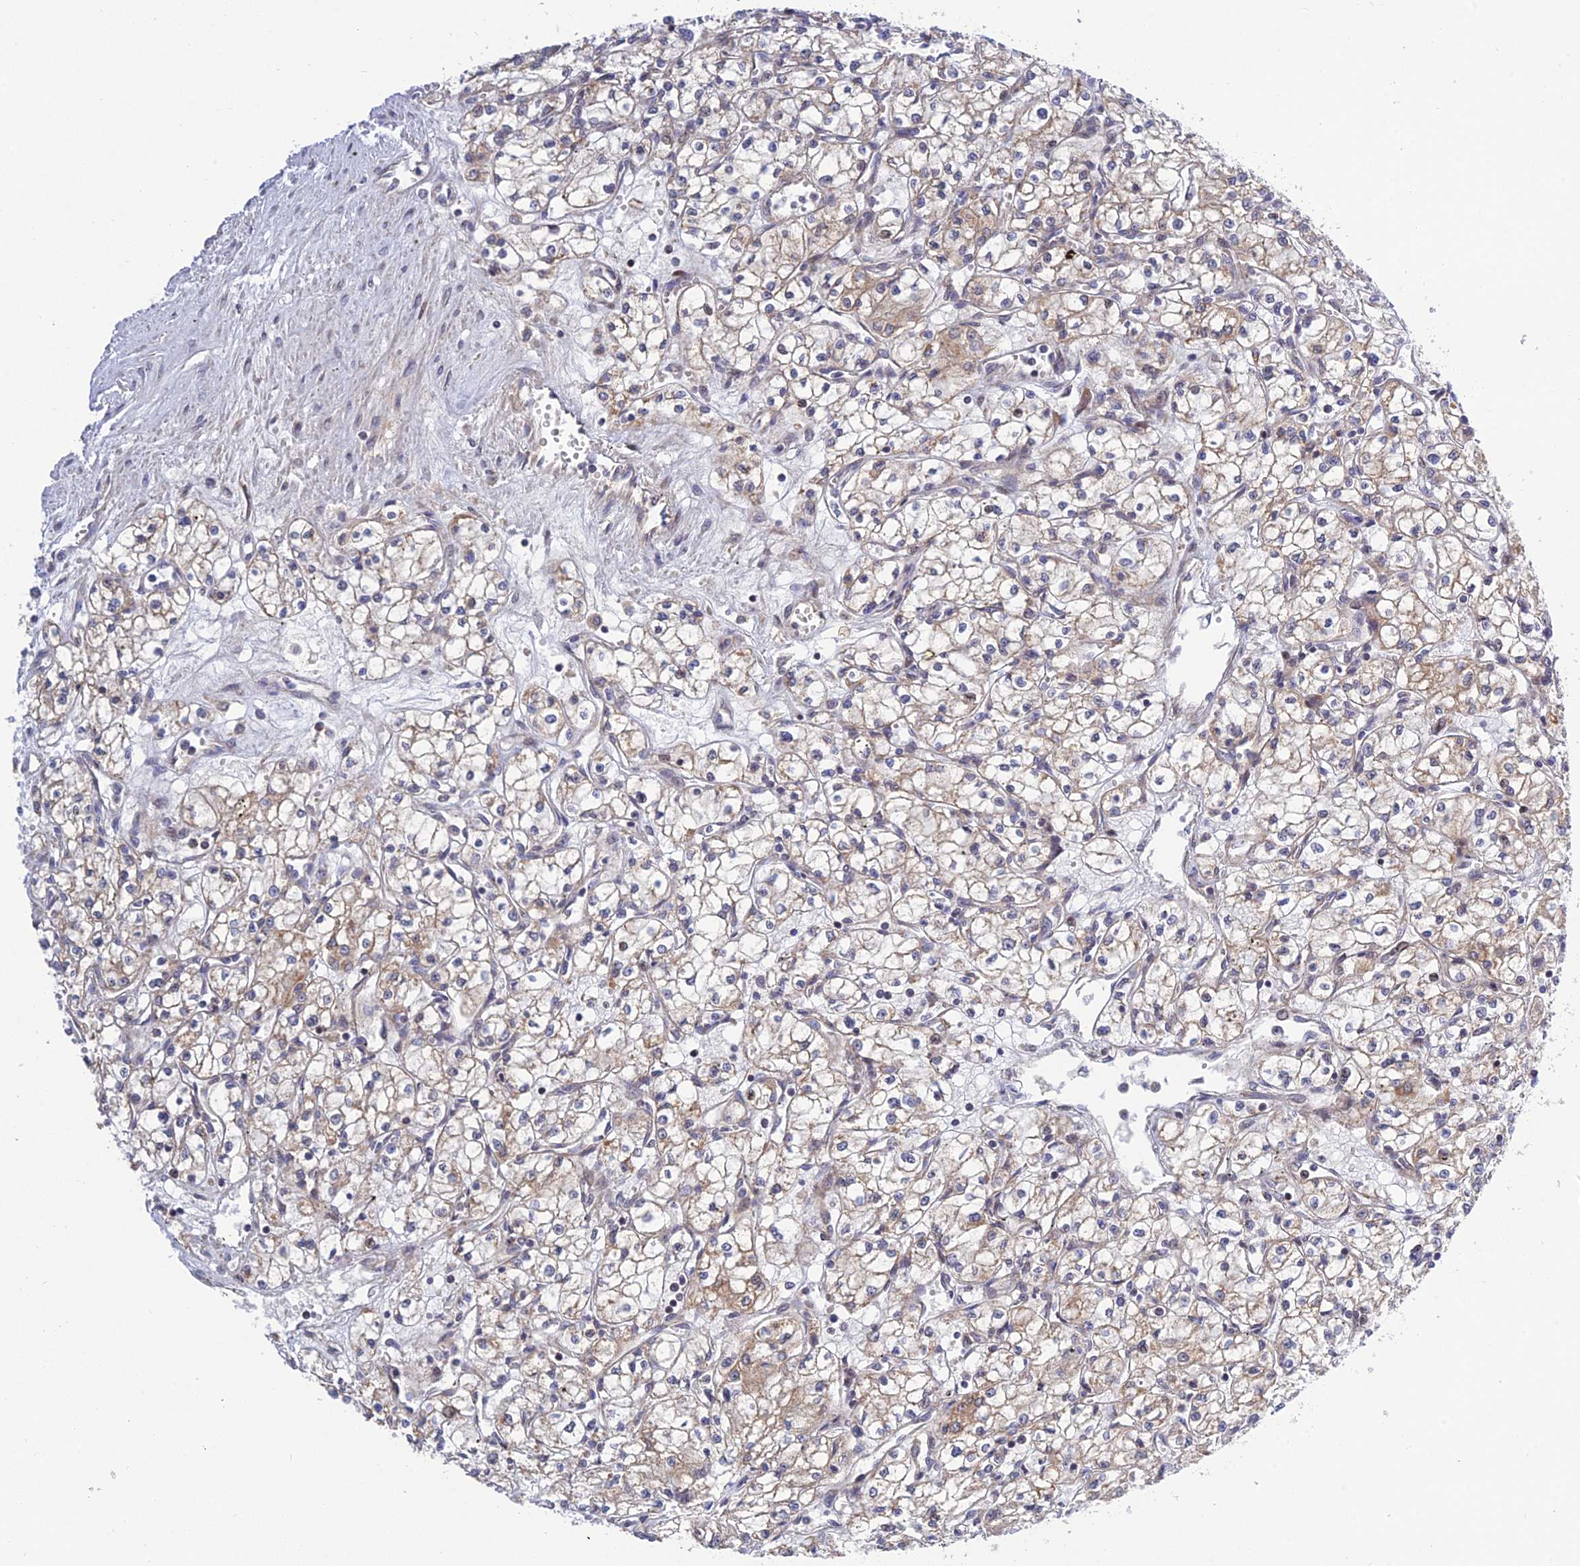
{"staining": {"intensity": "weak", "quantity": "25%-75%", "location": "cytoplasmic/membranous"}, "tissue": "renal cancer", "cell_type": "Tumor cells", "image_type": "cancer", "snomed": [{"axis": "morphology", "description": "Adenocarcinoma, NOS"}, {"axis": "topography", "description": "Kidney"}], "caption": "Renal cancer (adenocarcinoma) was stained to show a protein in brown. There is low levels of weak cytoplasmic/membranous positivity in approximately 25%-75% of tumor cells.", "gene": "PLEKHG2", "patient": {"sex": "male", "age": 59}}